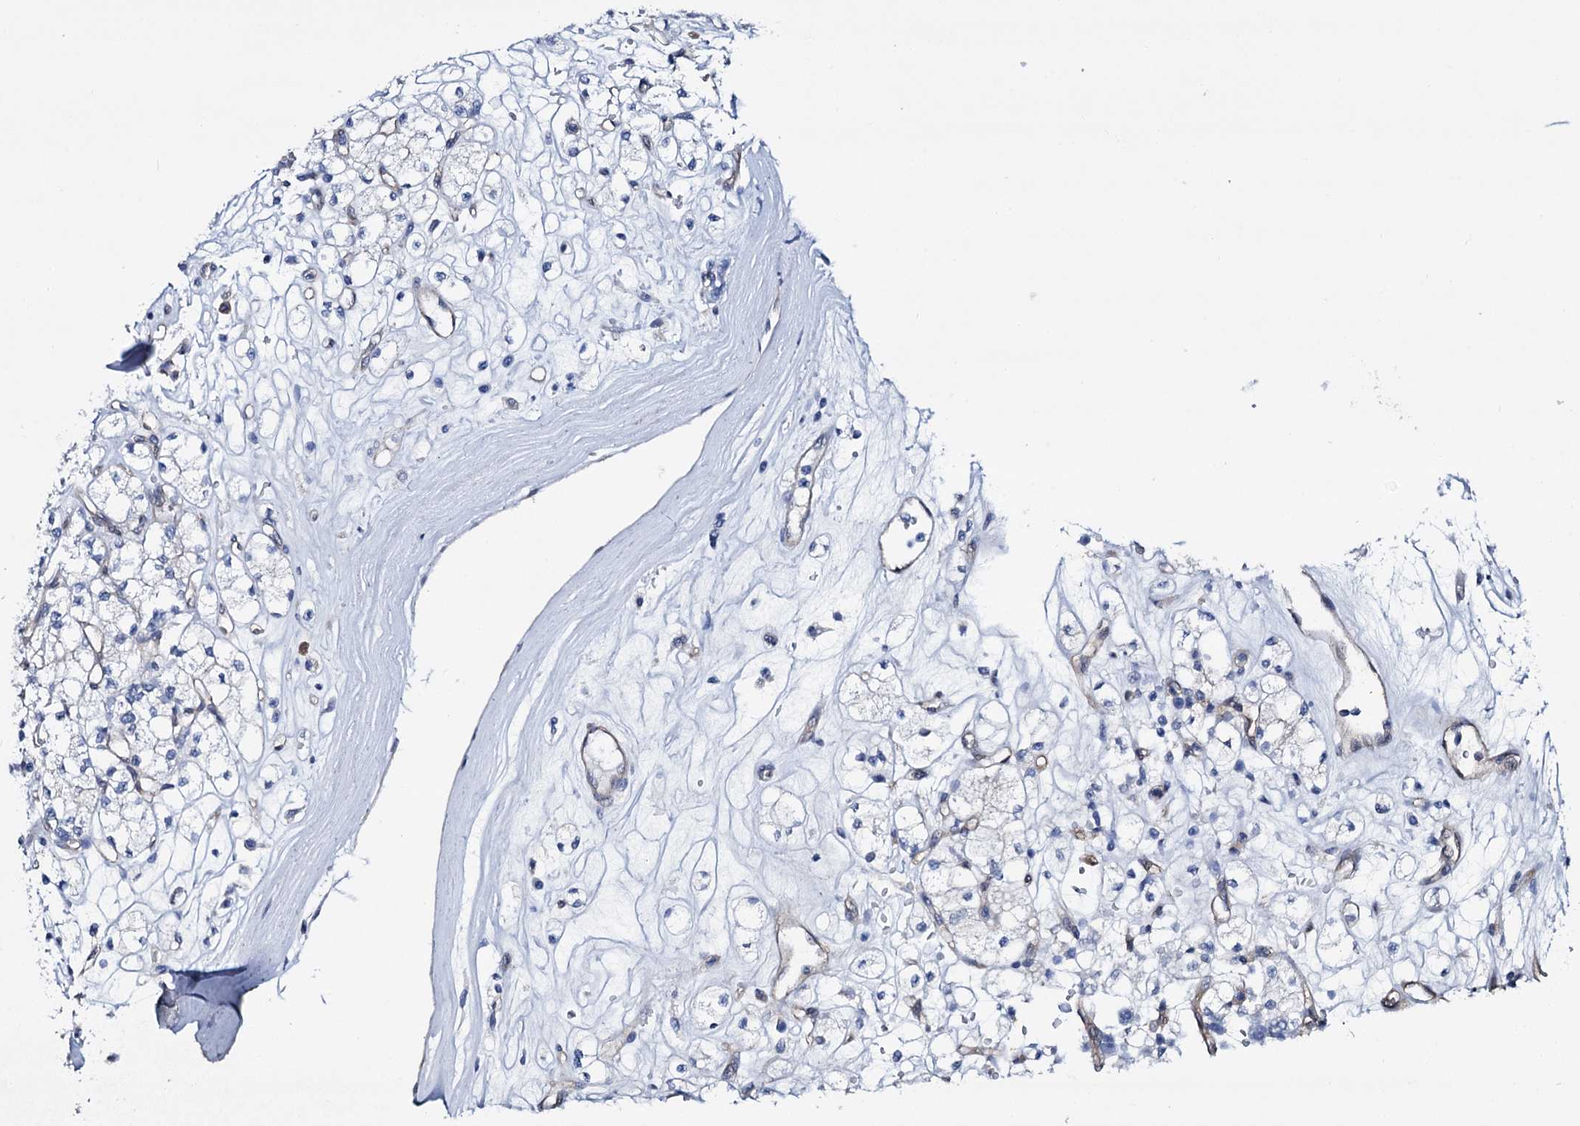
{"staining": {"intensity": "negative", "quantity": "none", "location": "none"}, "tissue": "renal cancer", "cell_type": "Tumor cells", "image_type": "cancer", "snomed": [{"axis": "morphology", "description": "Adenocarcinoma, NOS"}, {"axis": "topography", "description": "Kidney"}], "caption": "A high-resolution histopathology image shows IHC staining of adenocarcinoma (renal), which displays no significant positivity in tumor cells.", "gene": "STXBP1", "patient": {"sex": "male", "age": 77}}